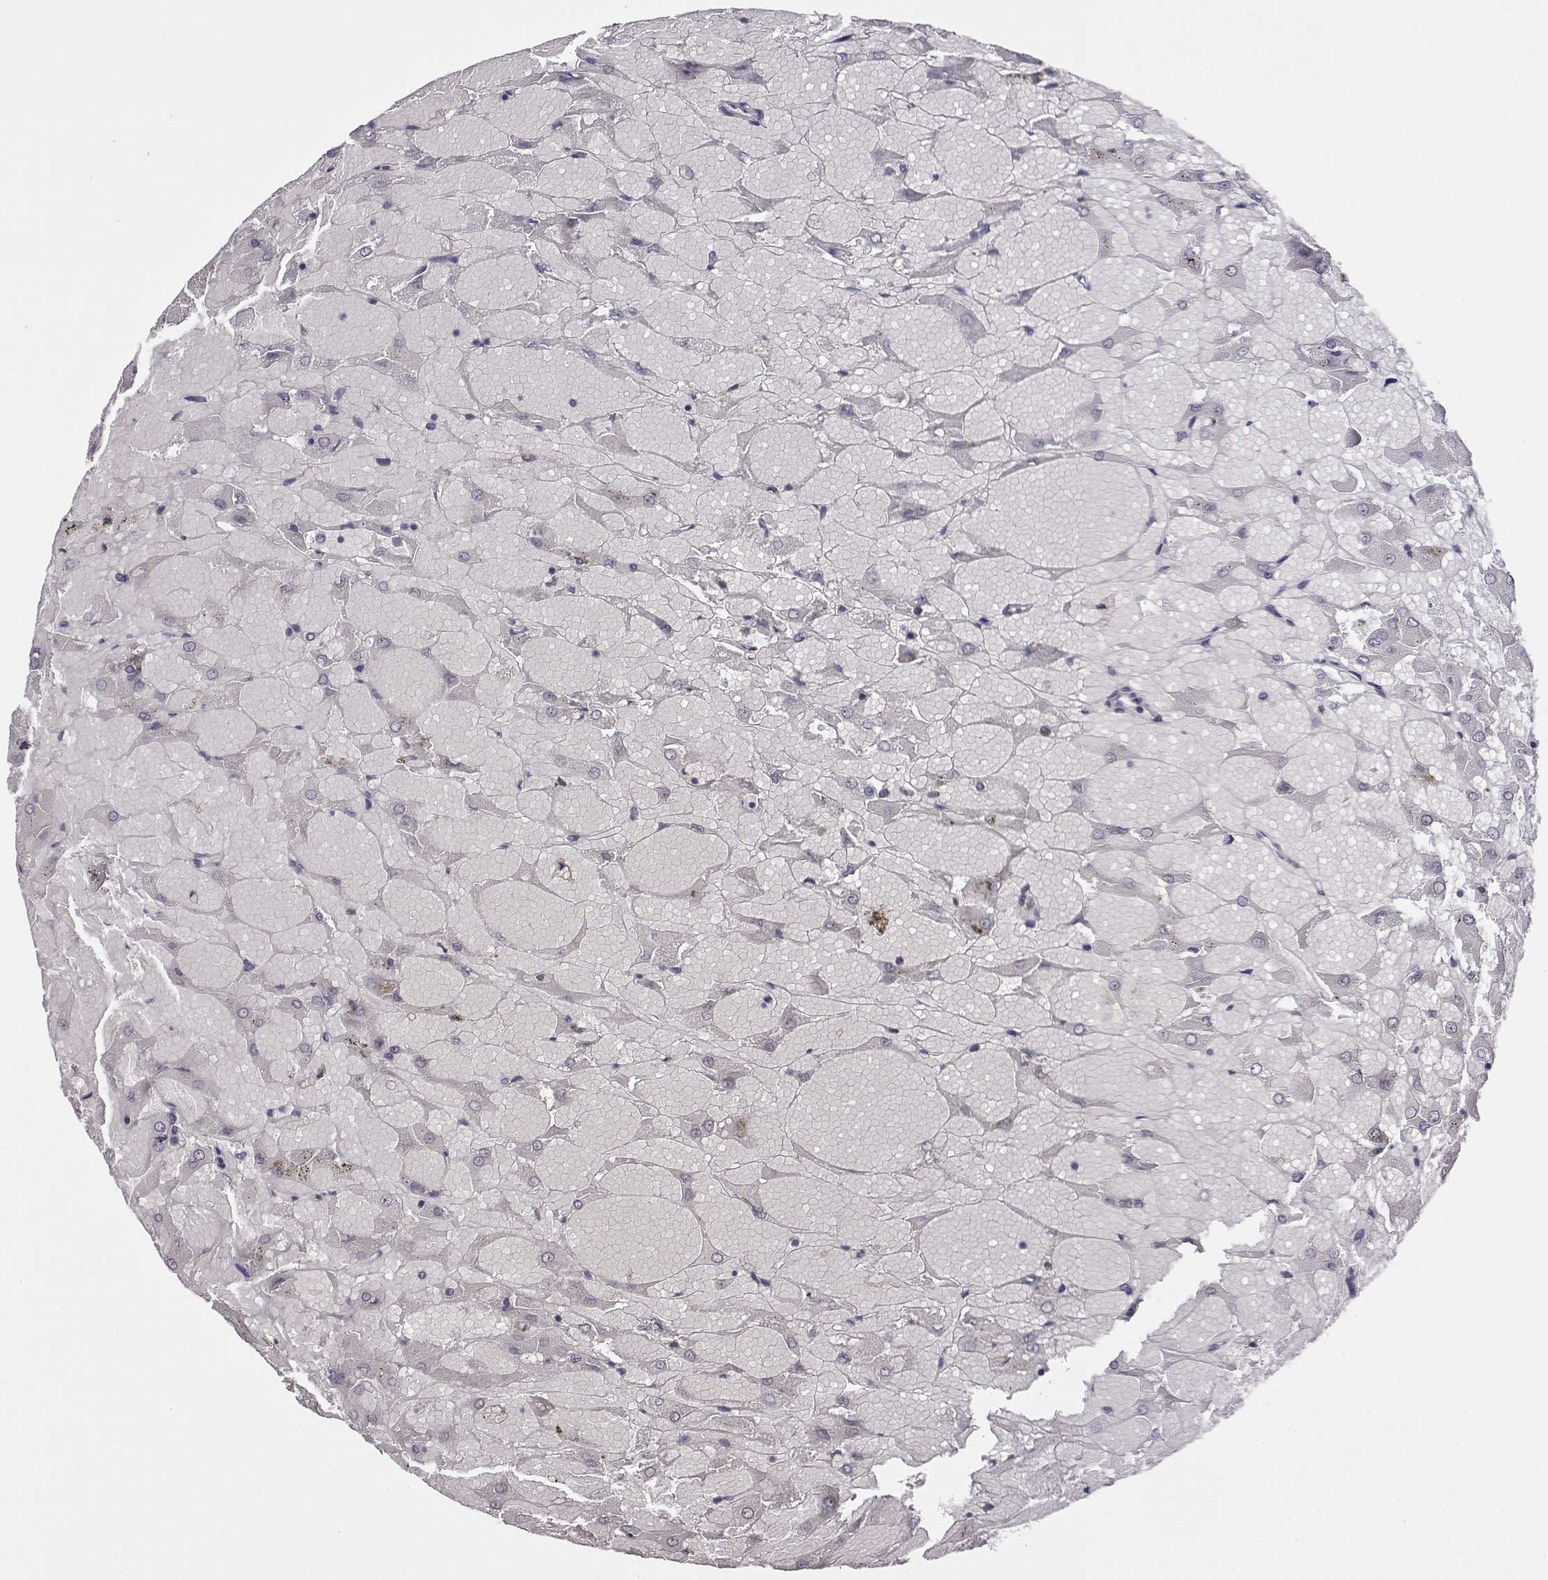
{"staining": {"intensity": "negative", "quantity": "none", "location": "none"}, "tissue": "renal cancer", "cell_type": "Tumor cells", "image_type": "cancer", "snomed": [{"axis": "morphology", "description": "Adenocarcinoma, NOS"}, {"axis": "topography", "description": "Kidney"}], "caption": "DAB (3,3'-diaminobenzidine) immunohistochemical staining of human adenocarcinoma (renal) exhibits no significant staining in tumor cells.", "gene": "VGF", "patient": {"sex": "male", "age": 72}}